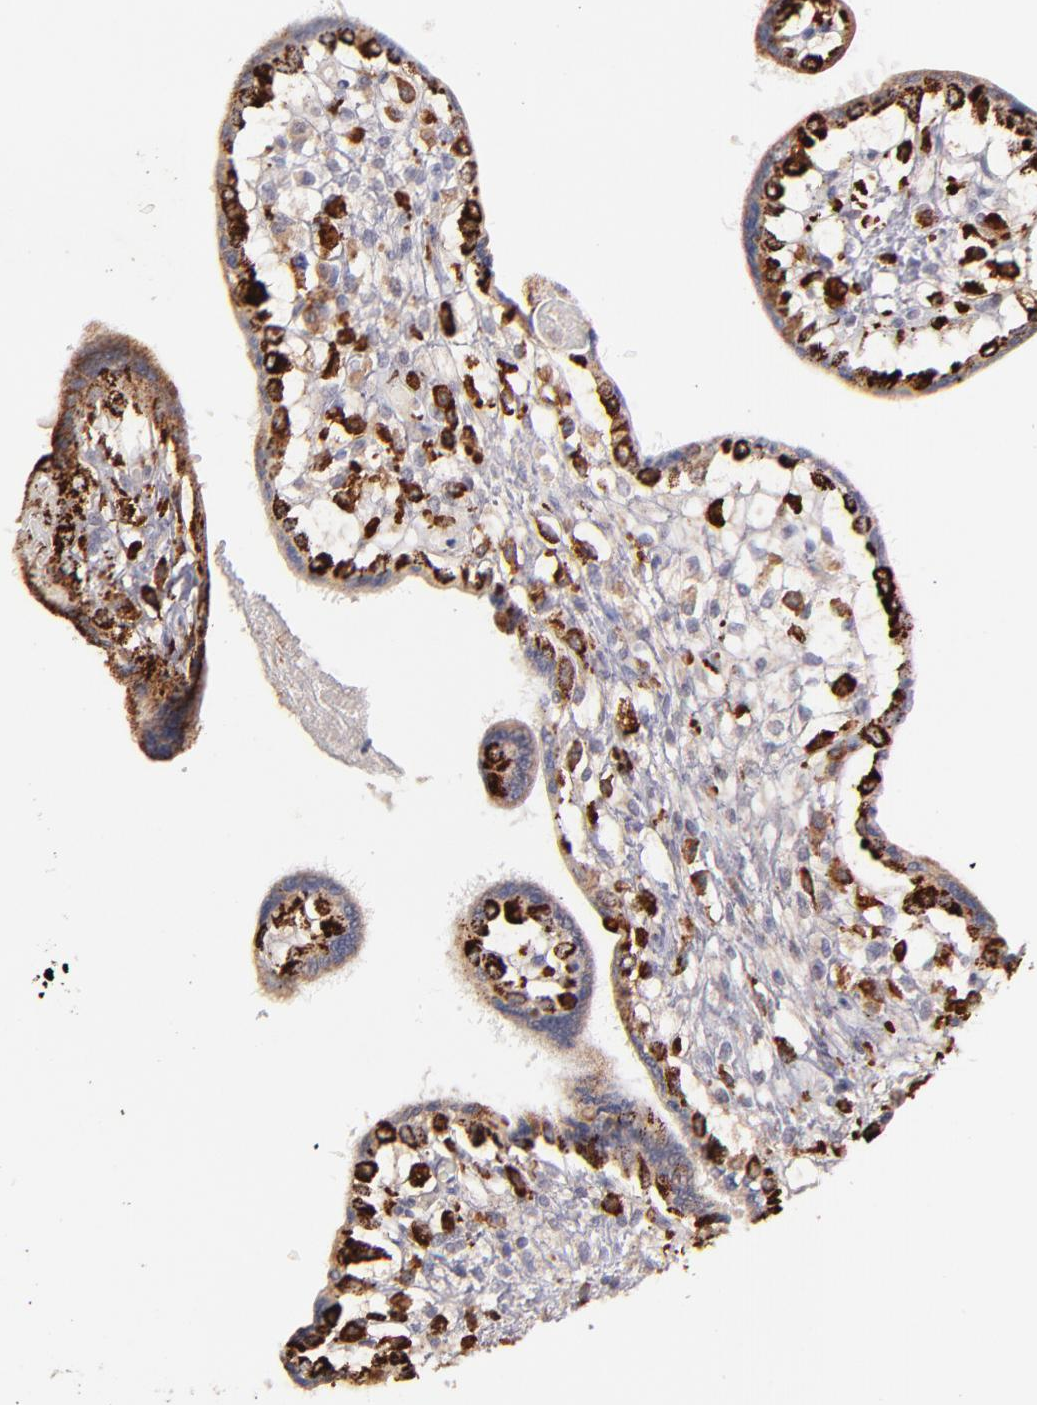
{"staining": {"intensity": "strong", "quantity": ">75%", "location": "cytoplasmic/membranous"}, "tissue": "placenta", "cell_type": "Decidual cells", "image_type": "normal", "snomed": [{"axis": "morphology", "description": "Normal tissue, NOS"}, {"axis": "topography", "description": "Placenta"}], "caption": "Protein positivity by immunohistochemistry (IHC) exhibits strong cytoplasmic/membranous staining in about >75% of decidual cells in benign placenta.", "gene": "GLDC", "patient": {"sex": "female", "age": 31}}